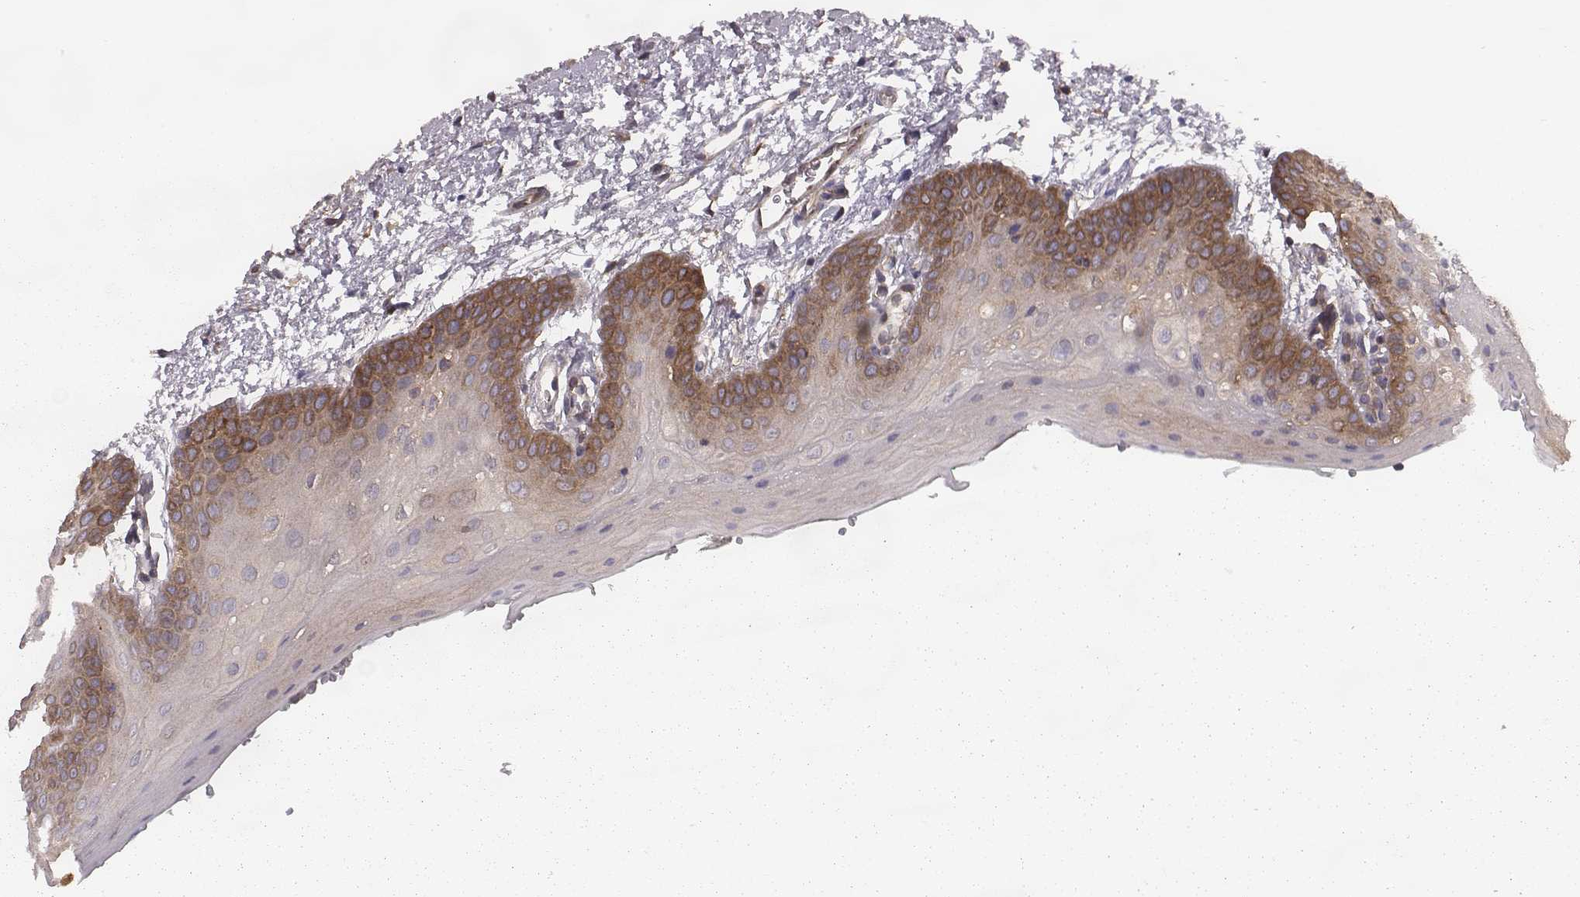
{"staining": {"intensity": "moderate", "quantity": "25%-75%", "location": "cytoplasmic/membranous"}, "tissue": "oral mucosa", "cell_type": "Squamous epithelial cells", "image_type": "normal", "snomed": [{"axis": "morphology", "description": "Normal tissue, NOS"}, {"axis": "morphology", "description": "Squamous cell carcinoma, NOS"}, {"axis": "topography", "description": "Oral tissue"}, {"axis": "topography", "description": "Head-Neck"}], "caption": "Normal oral mucosa was stained to show a protein in brown. There is medium levels of moderate cytoplasmic/membranous positivity in approximately 25%-75% of squamous epithelial cells. (brown staining indicates protein expression, while blue staining denotes nuclei).", "gene": "CAD", "patient": {"sex": "female", "age": 50}}